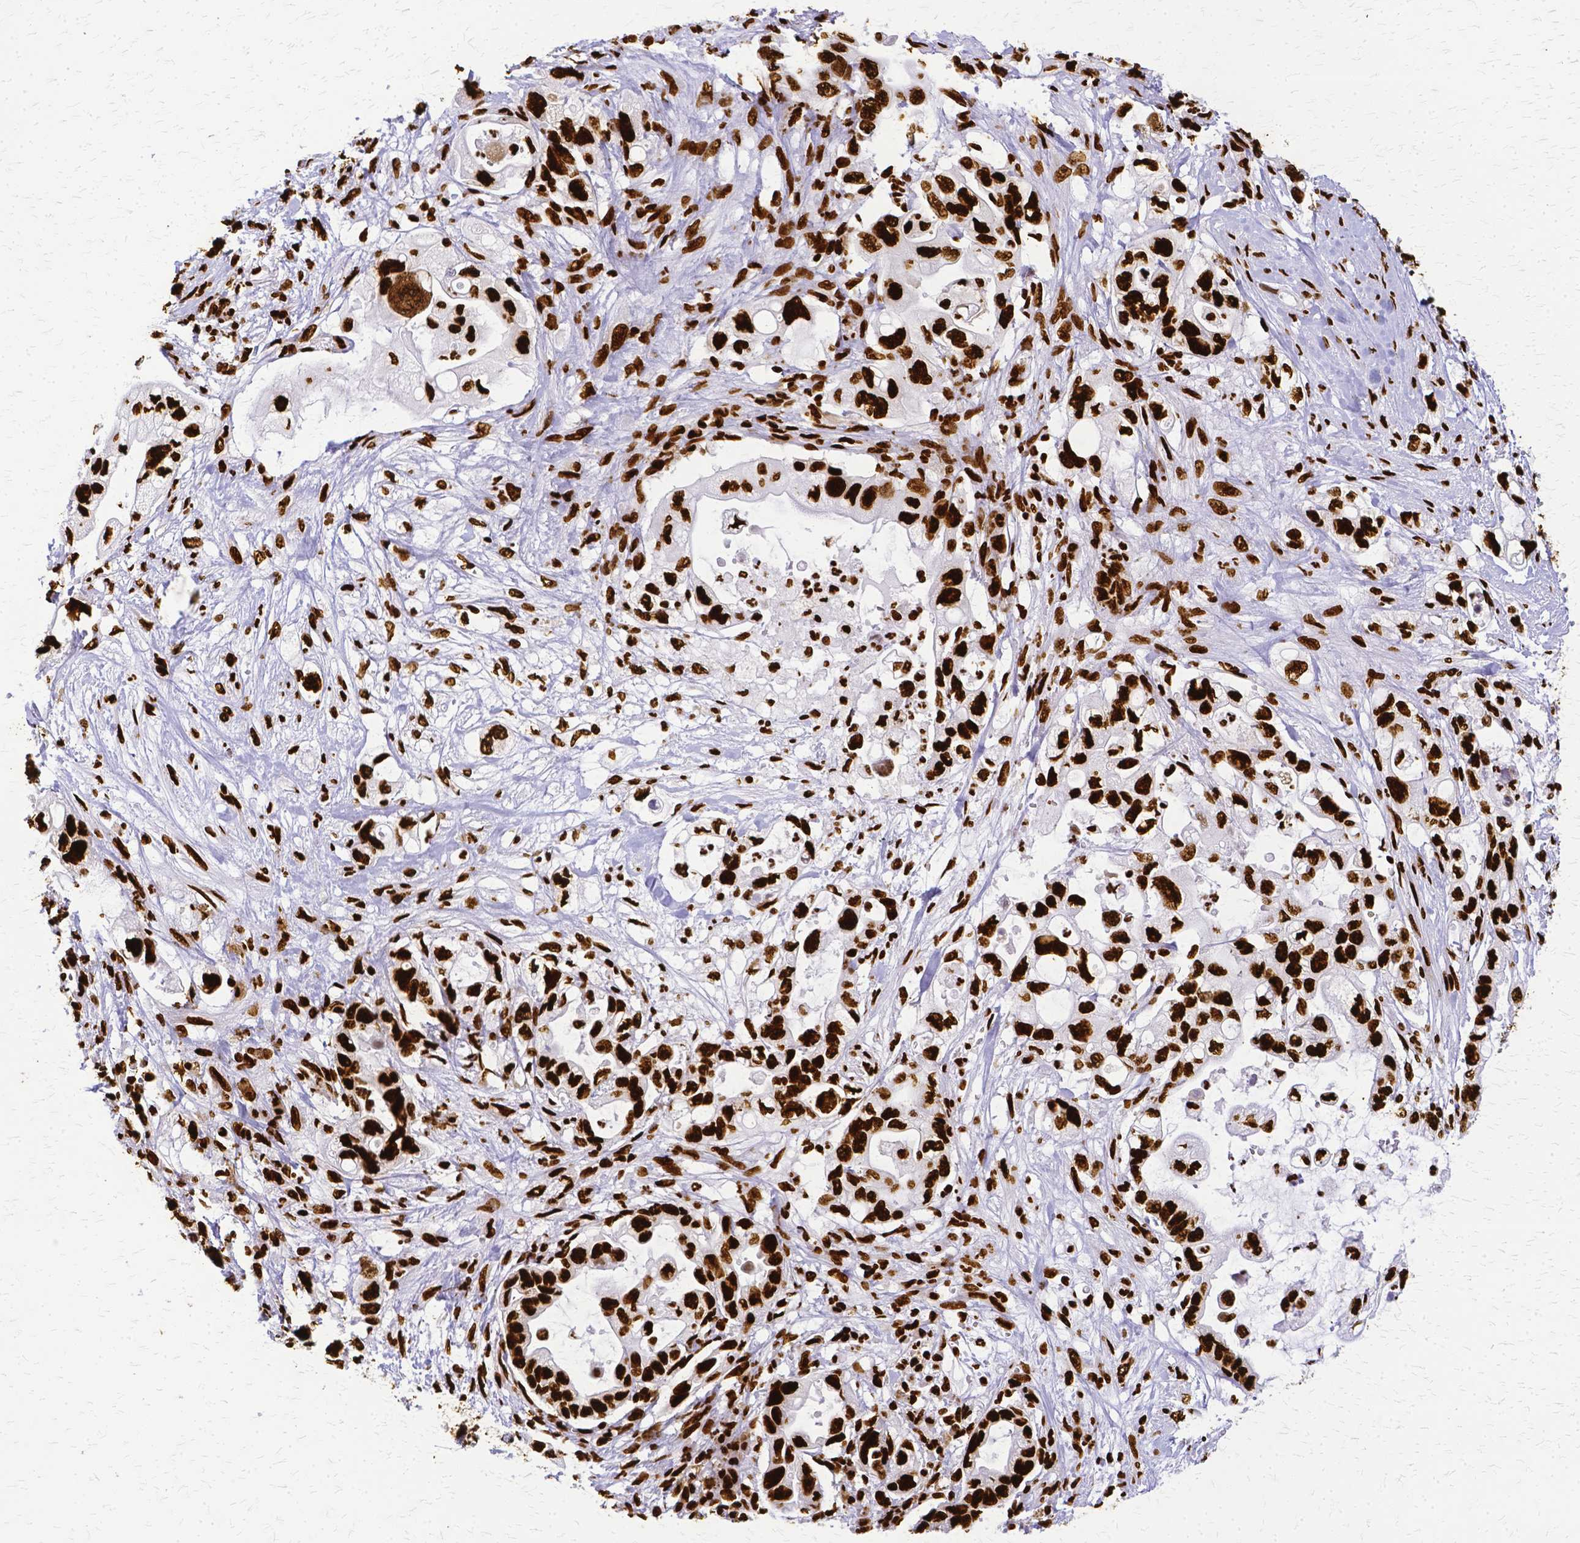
{"staining": {"intensity": "strong", "quantity": ">75%", "location": "nuclear"}, "tissue": "pancreatic cancer", "cell_type": "Tumor cells", "image_type": "cancer", "snomed": [{"axis": "morphology", "description": "Adenocarcinoma, NOS"}, {"axis": "topography", "description": "Pancreas"}], "caption": "Protein analysis of pancreatic cancer tissue reveals strong nuclear expression in approximately >75% of tumor cells.", "gene": "SFPQ", "patient": {"sex": "female", "age": 72}}